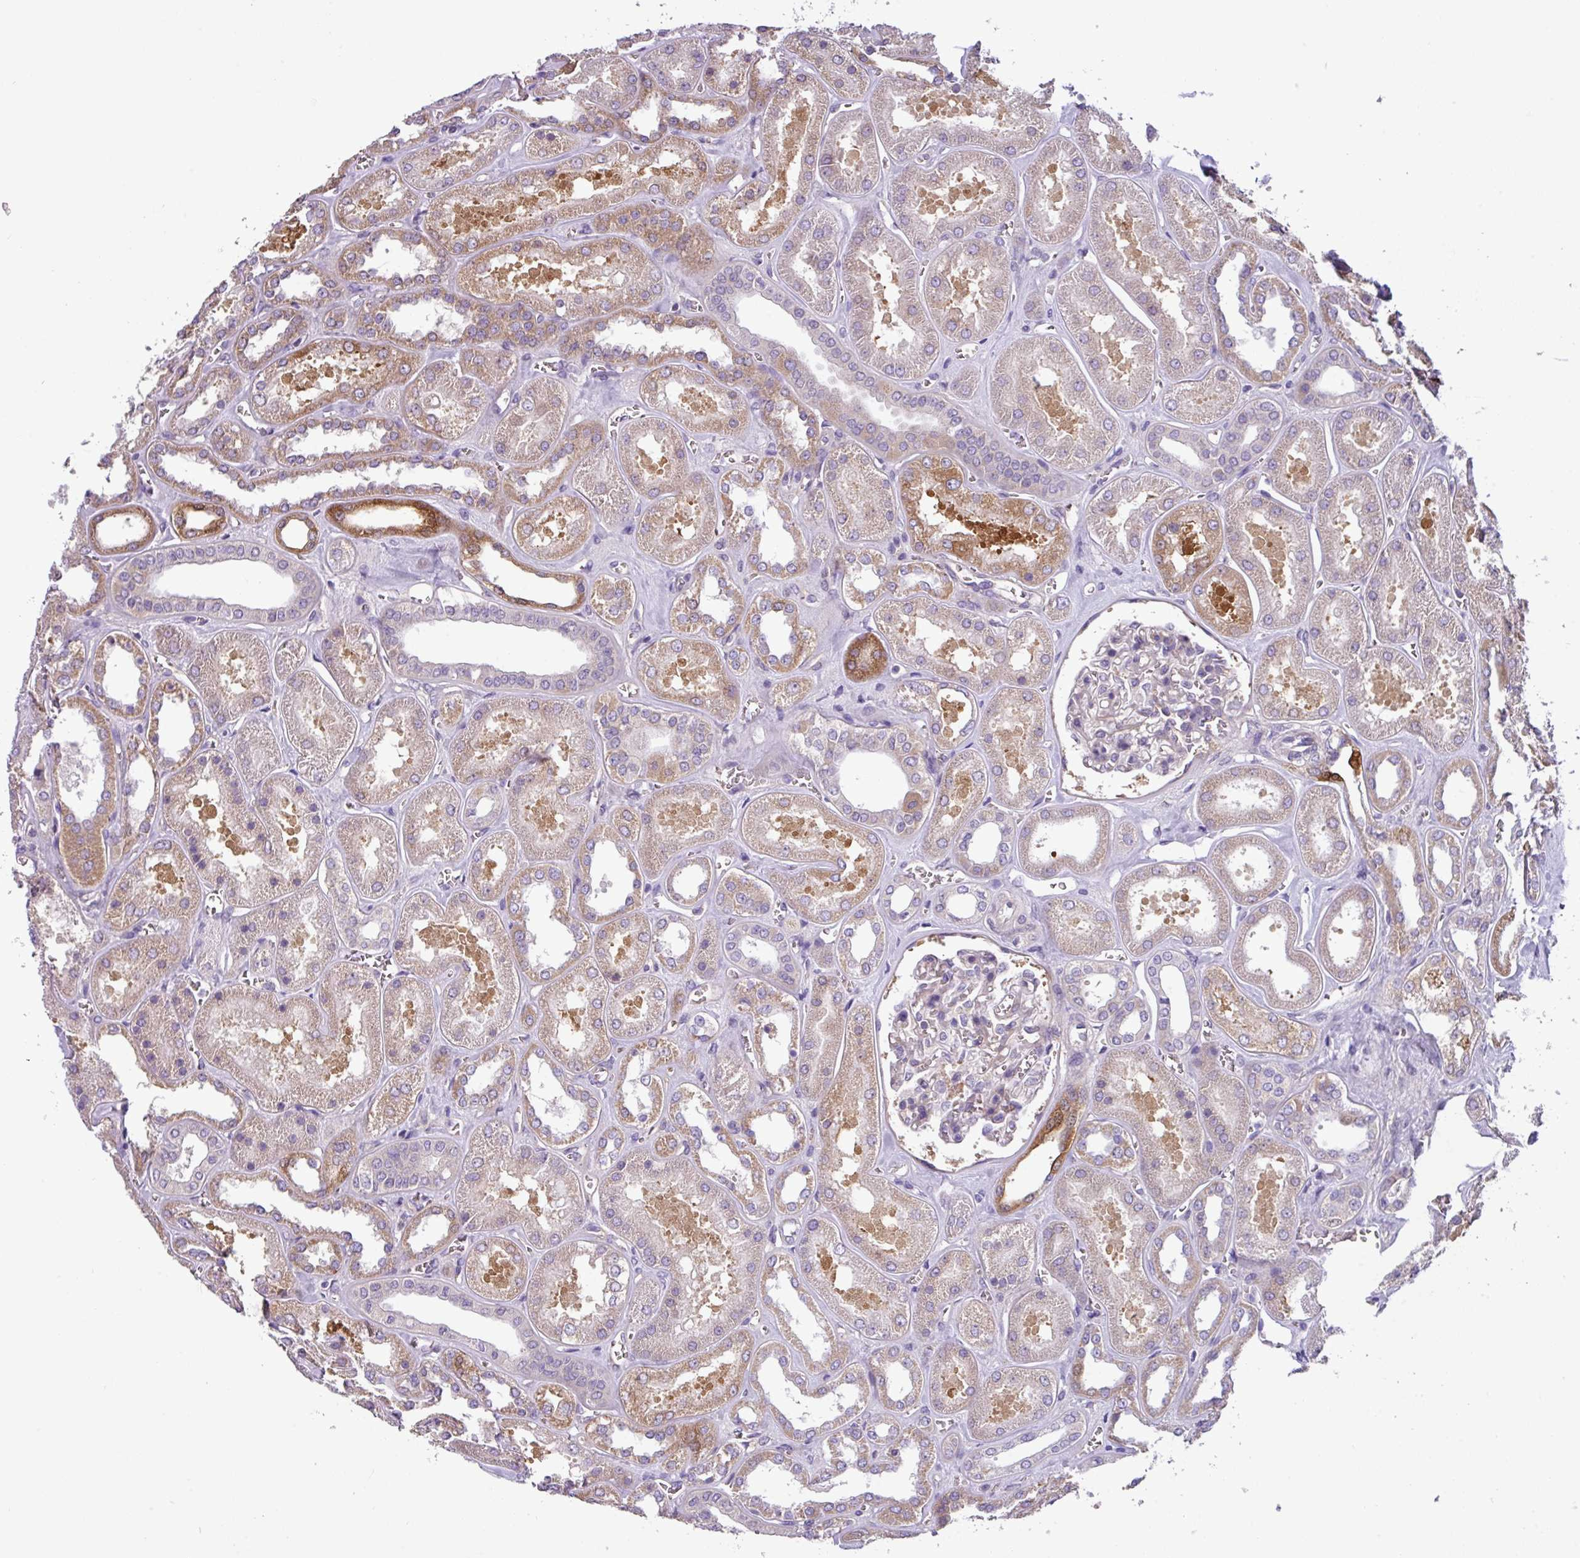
{"staining": {"intensity": "weak", "quantity": "<25%", "location": "cytoplasmic/membranous"}, "tissue": "kidney", "cell_type": "Cells in glomeruli", "image_type": "normal", "snomed": [{"axis": "morphology", "description": "Normal tissue, NOS"}, {"axis": "morphology", "description": "Adenocarcinoma, NOS"}, {"axis": "topography", "description": "Kidney"}], "caption": "This image is of normal kidney stained with immunohistochemistry to label a protein in brown with the nuclei are counter-stained blue. There is no staining in cells in glomeruli. (IHC, brightfield microscopy, high magnification).", "gene": "SLC23A2", "patient": {"sex": "female", "age": 68}}